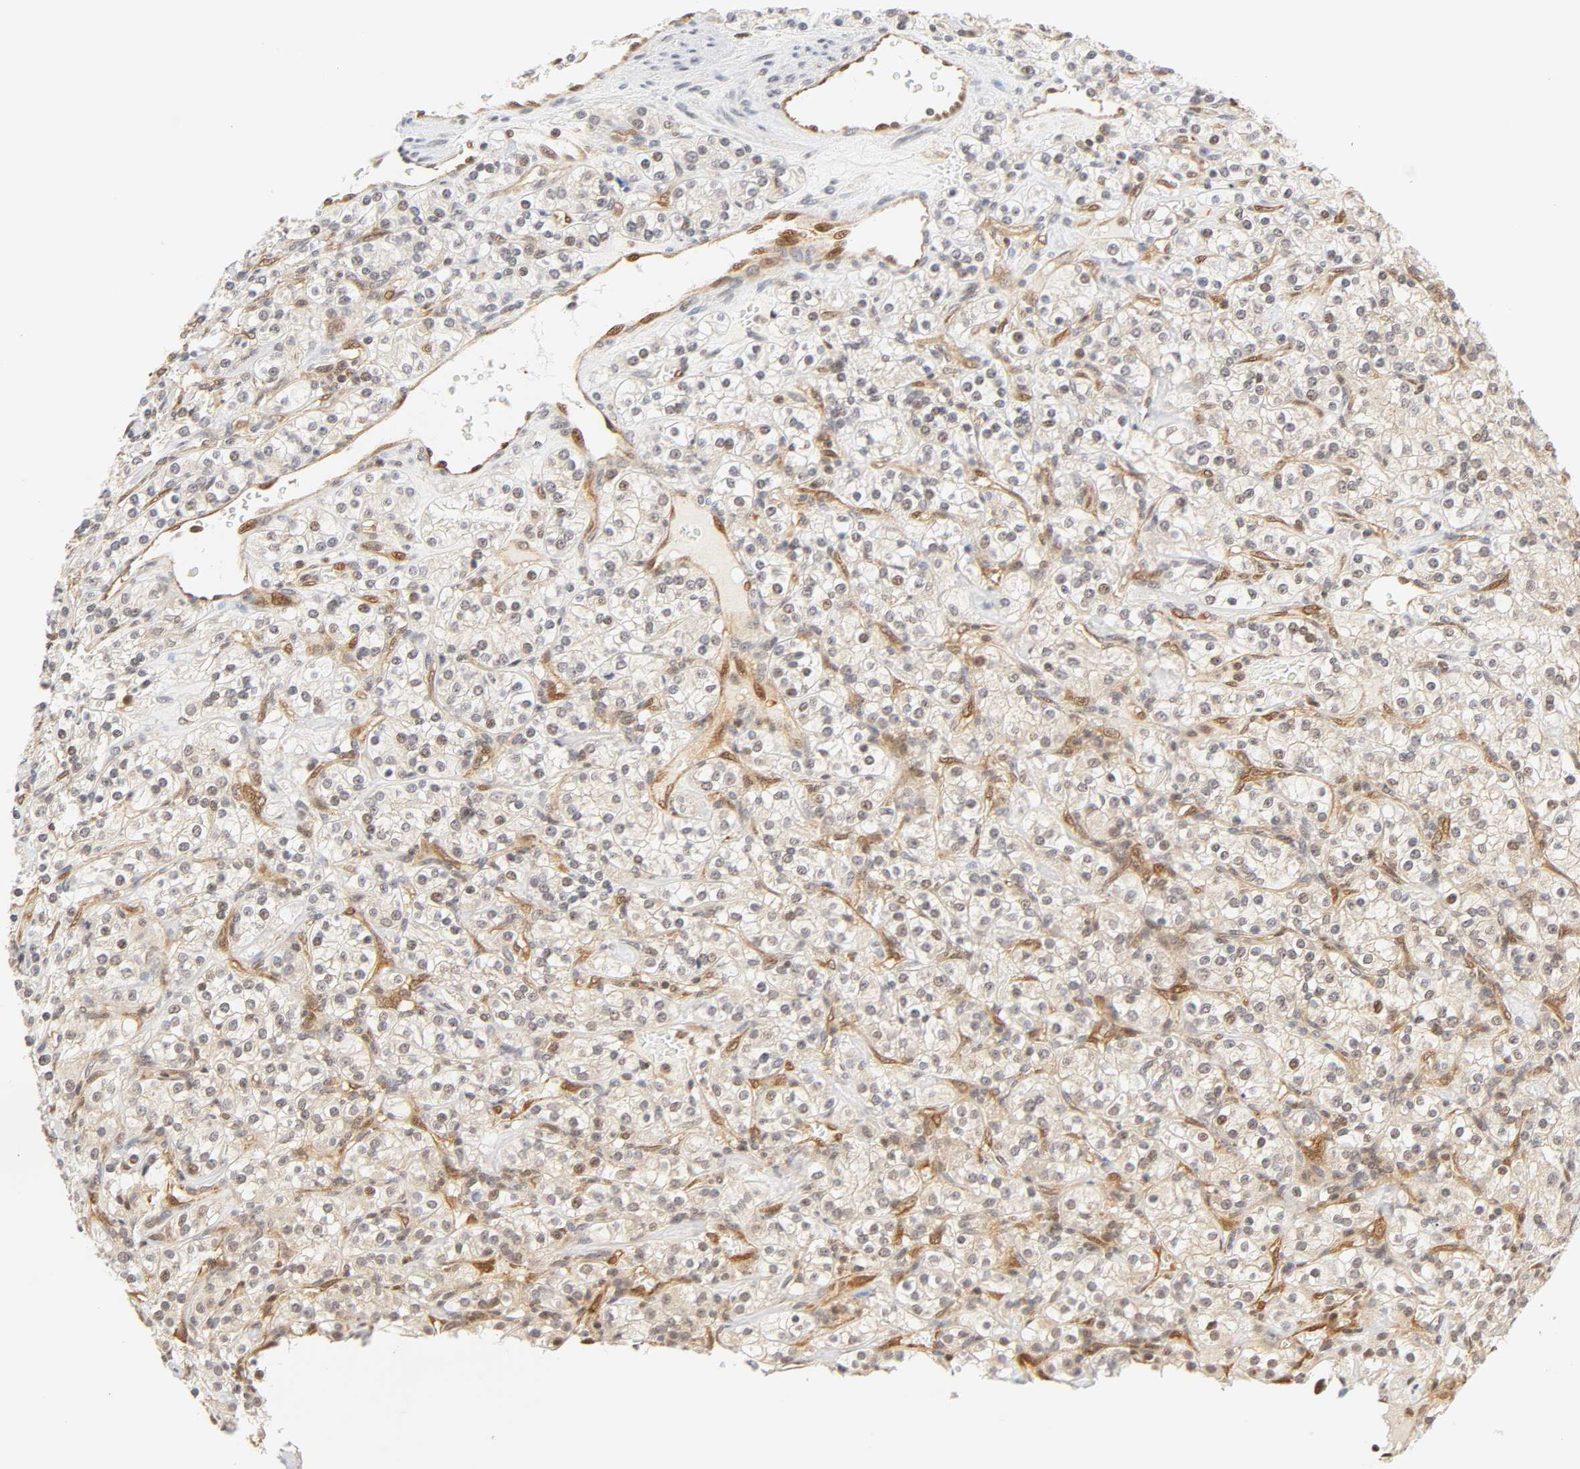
{"staining": {"intensity": "negative", "quantity": "none", "location": "none"}, "tissue": "renal cancer", "cell_type": "Tumor cells", "image_type": "cancer", "snomed": [{"axis": "morphology", "description": "Adenocarcinoma, NOS"}, {"axis": "topography", "description": "Kidney"}], "caption": "DAB immunohistochemical staining of renal cancer reveals no significant positivity in tumor cells. Nuclei are stained in blue.", "gene": "CDC37", "patient": {"sex": "male", "age": 77}}